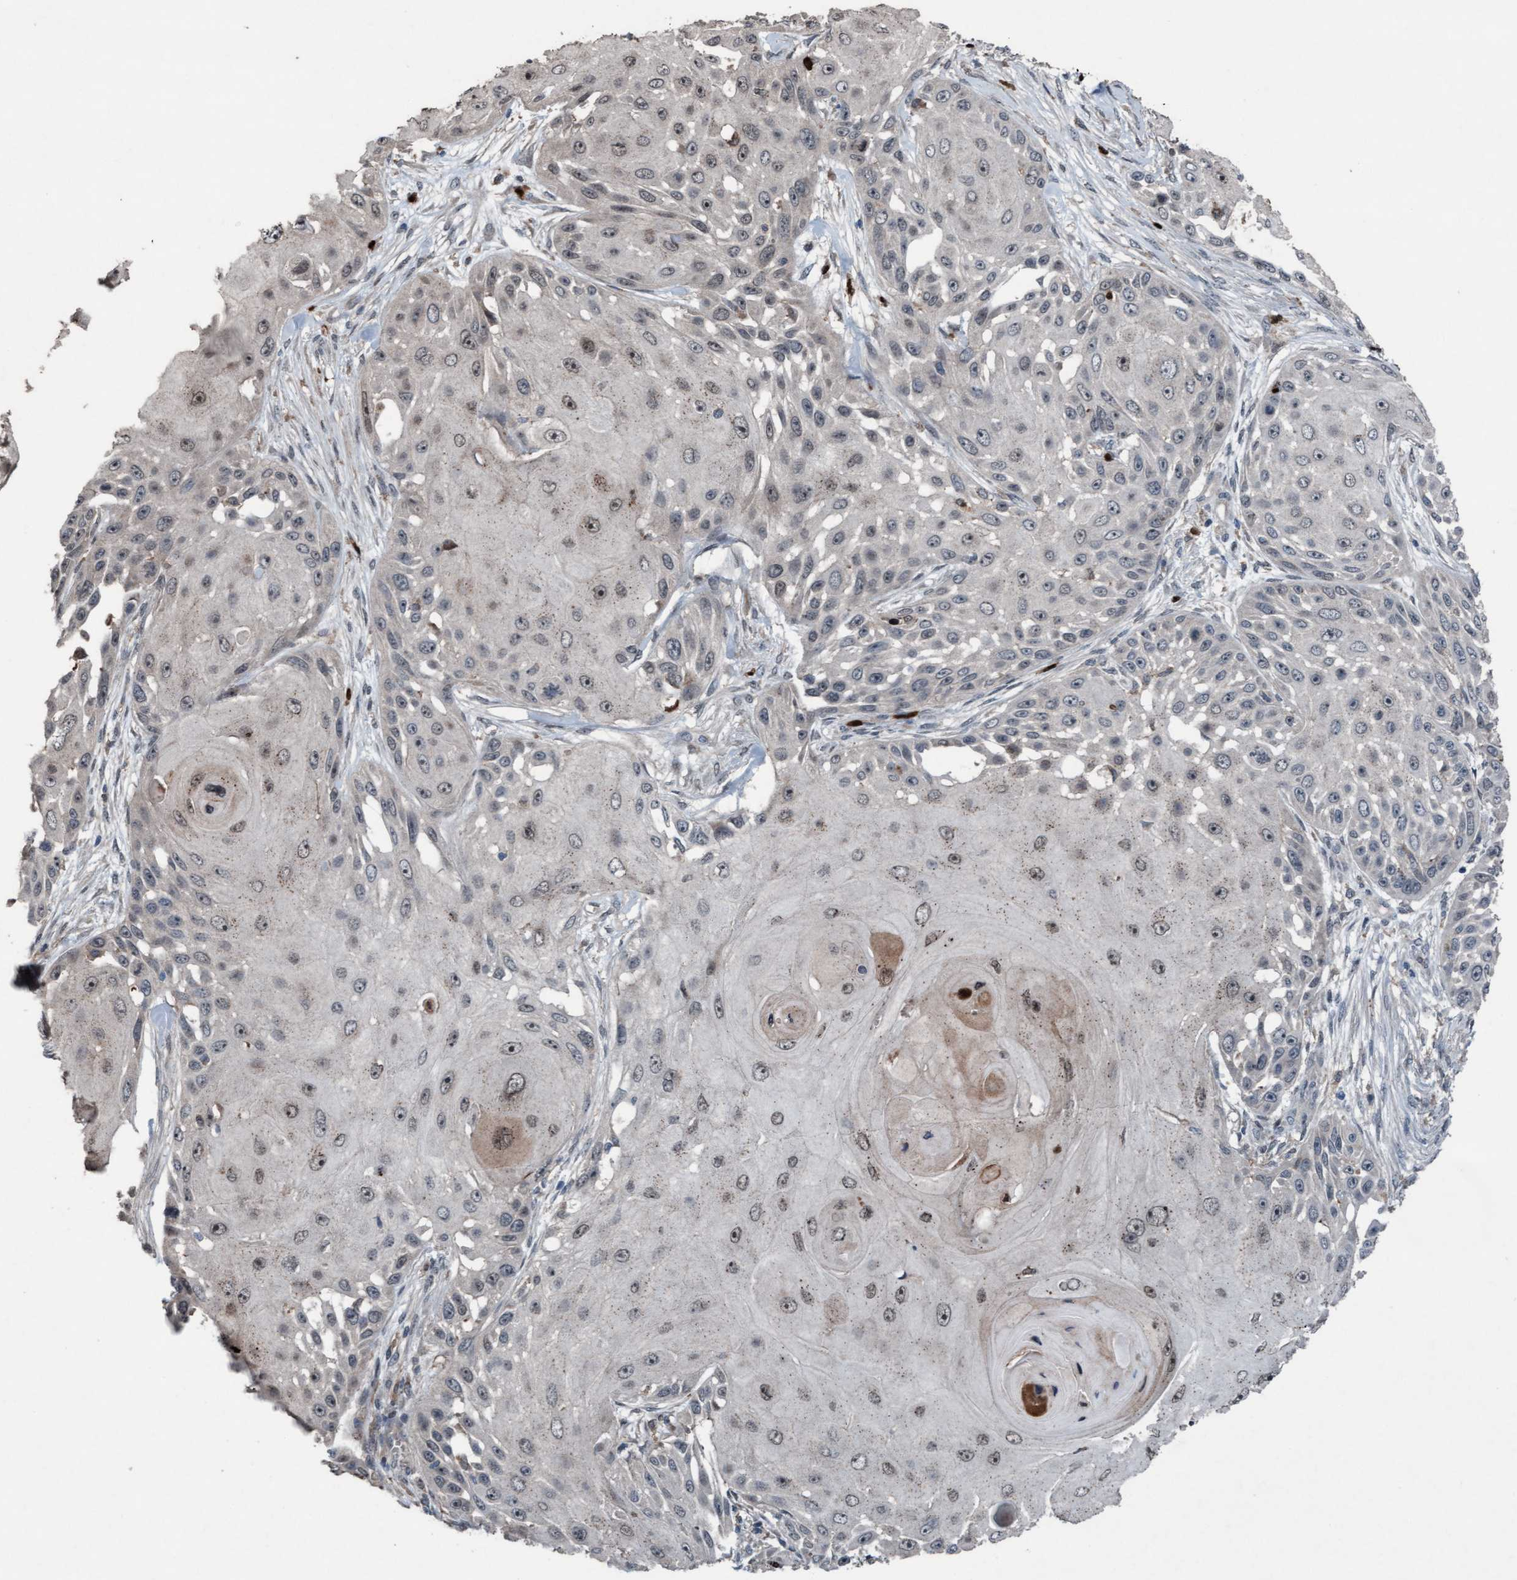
{"staining": {"intensity": "moderate", "quantity": "<25%", "location": "nuclear"}, "tissue": "skin cancer", "cell_type": "Tumor cells", "image_type": "cancer", "snomed": [{"axis": "morphology", "description": "Squamous cell carcinoma, NOS"}, {"axis": "topography", "description": "Skin"}], "caption": "Protein staining by immunohistochemistry (IHC) shows moderate nuclear expression in approximately <25% of tumor cells in skin cancer (squamous cell carcinoma). (DAB (3,3'-diaminobenzidine) IHC with brightfield microscopy, high magnification).", "gene": "PLXNB2", "patient": {"sex": "female", "age": 44}}